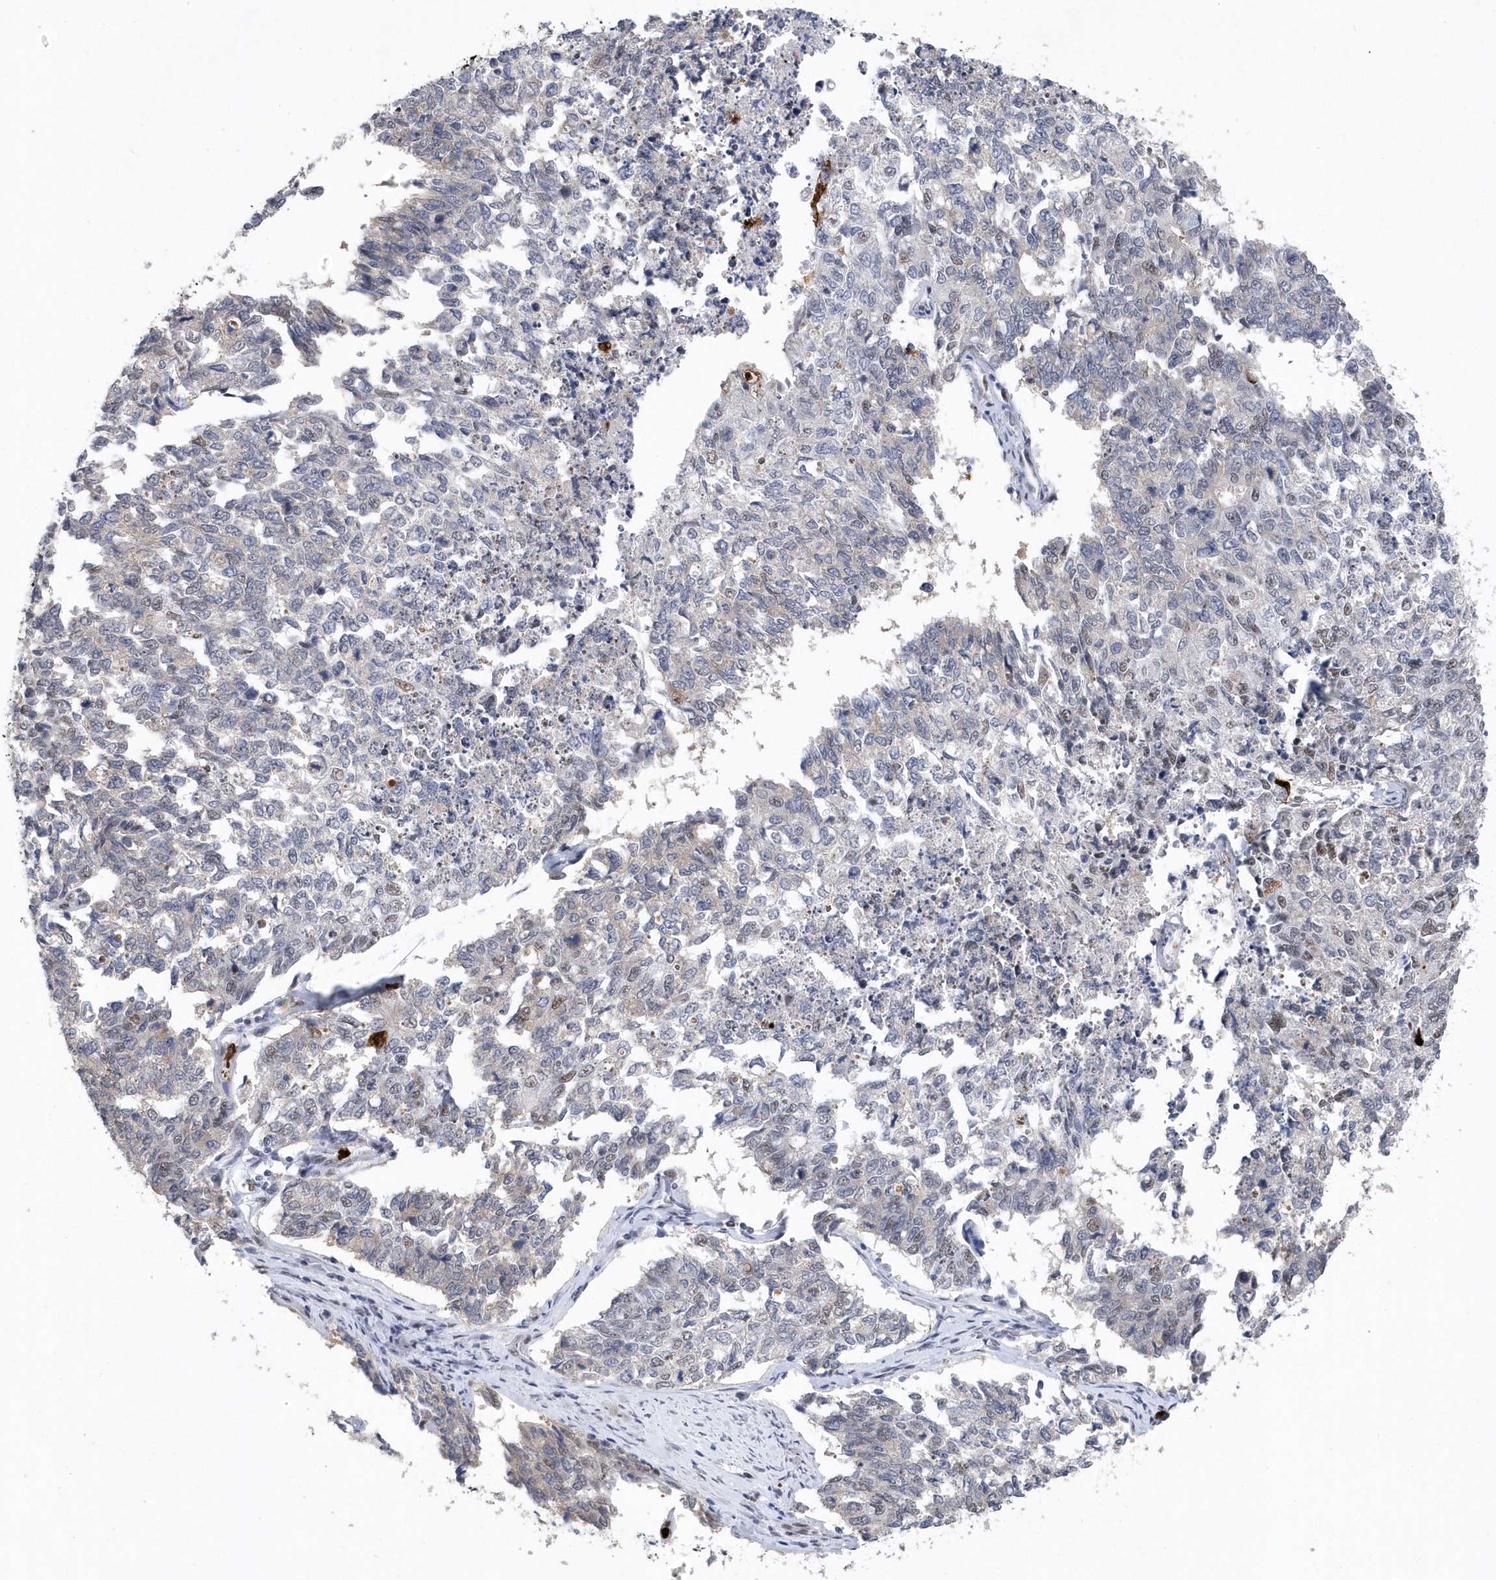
{"staining": {"intensity": "negative", "quantity": "none", "location": "none"}, "tissue": "cervical cancer", "cell_type": "Tumor cells", "image_type": "cancer", "snomed": [{"axis": "morphology", "description": "Squamous cell carcinoma, NOS"}, {"axis": "topography", "description": "Cervix"}], "caption": "Cervical cancer stained for a protein using immunohistochemistry reveals no expression tumor cells.", "gene": "RPP30", "patient": {"sex": "female", "age": 63}}